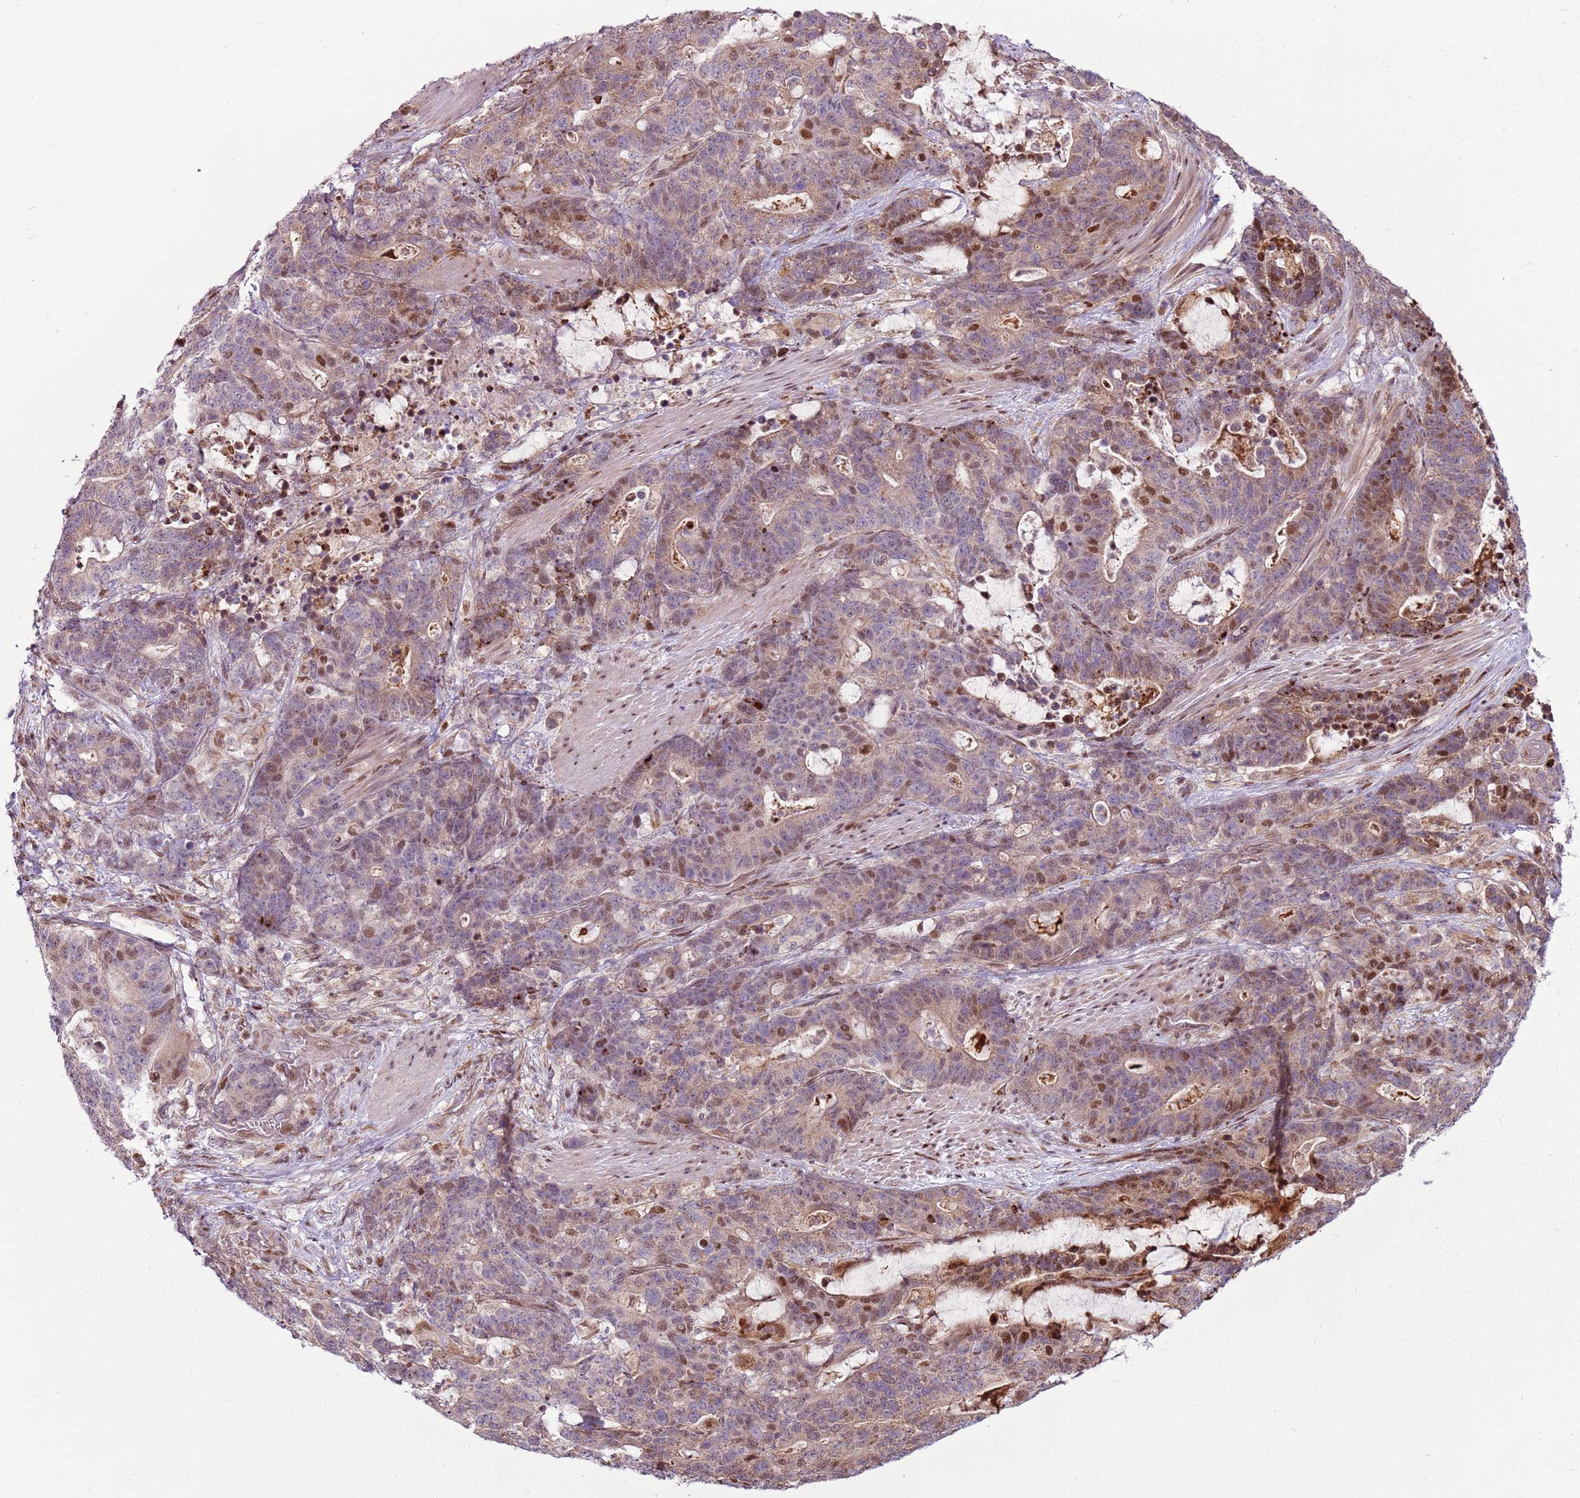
{"staining": {"intensity": "moderate", "quantity": "25%-75%", "location": "cytoplasmic/membranous,nuclear"}, "tissue": "stomach cancer", "cell_type": "Tumor cells", "image_type": "cancer", "snomed": [{"axis": "morphology", "description": "Adenocarcinoma, NOS"}, {"axis": "topography", "description": "Stomach"}], "caption": "Brown immunohistochemical staining in stomach cancer exhibits moderate cytoplasmic/membranous and nuclear staining in approximately 25%-75% of tumor cells.", "gene": "PCTP", "patient": {"sex": "female", "age": 76}}